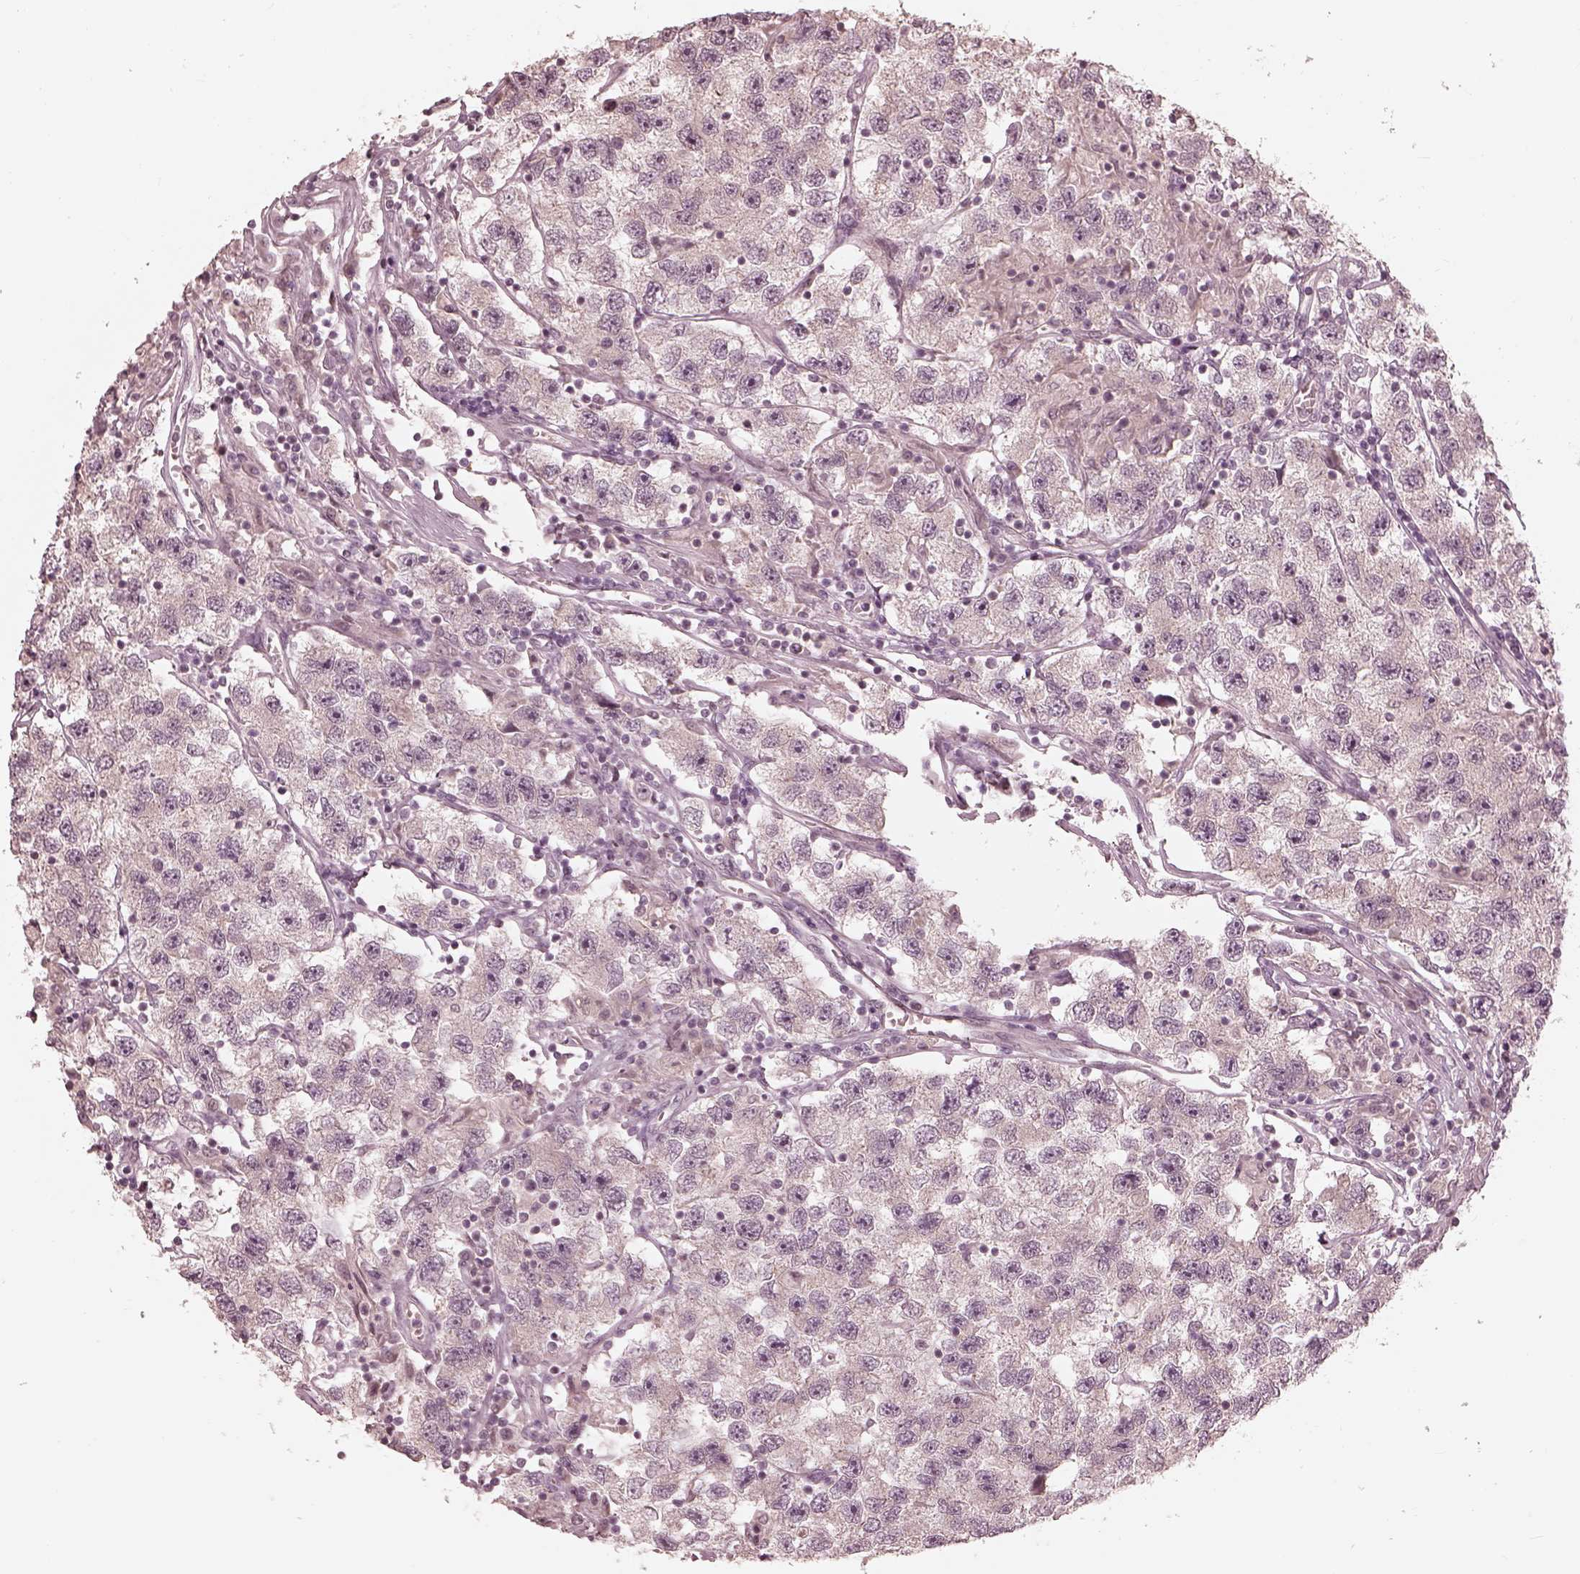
{"staining": {"intensity": "negative", "quantity": "none", "location": "none"}, "tissue": "testis cancer", "cell_type": "Tumor cells", "image_type": "cancer", "snomed": [{"axis": "morphology", "description": "Seminoma, NOS"}, {"axis": "topography", "description": "Testis"}], "caption": "The micrograph demonstrates no staining of tumor cells in testis cancer.", "gene": "IQCG", "patient": {"sex": "male", "age": 26}}